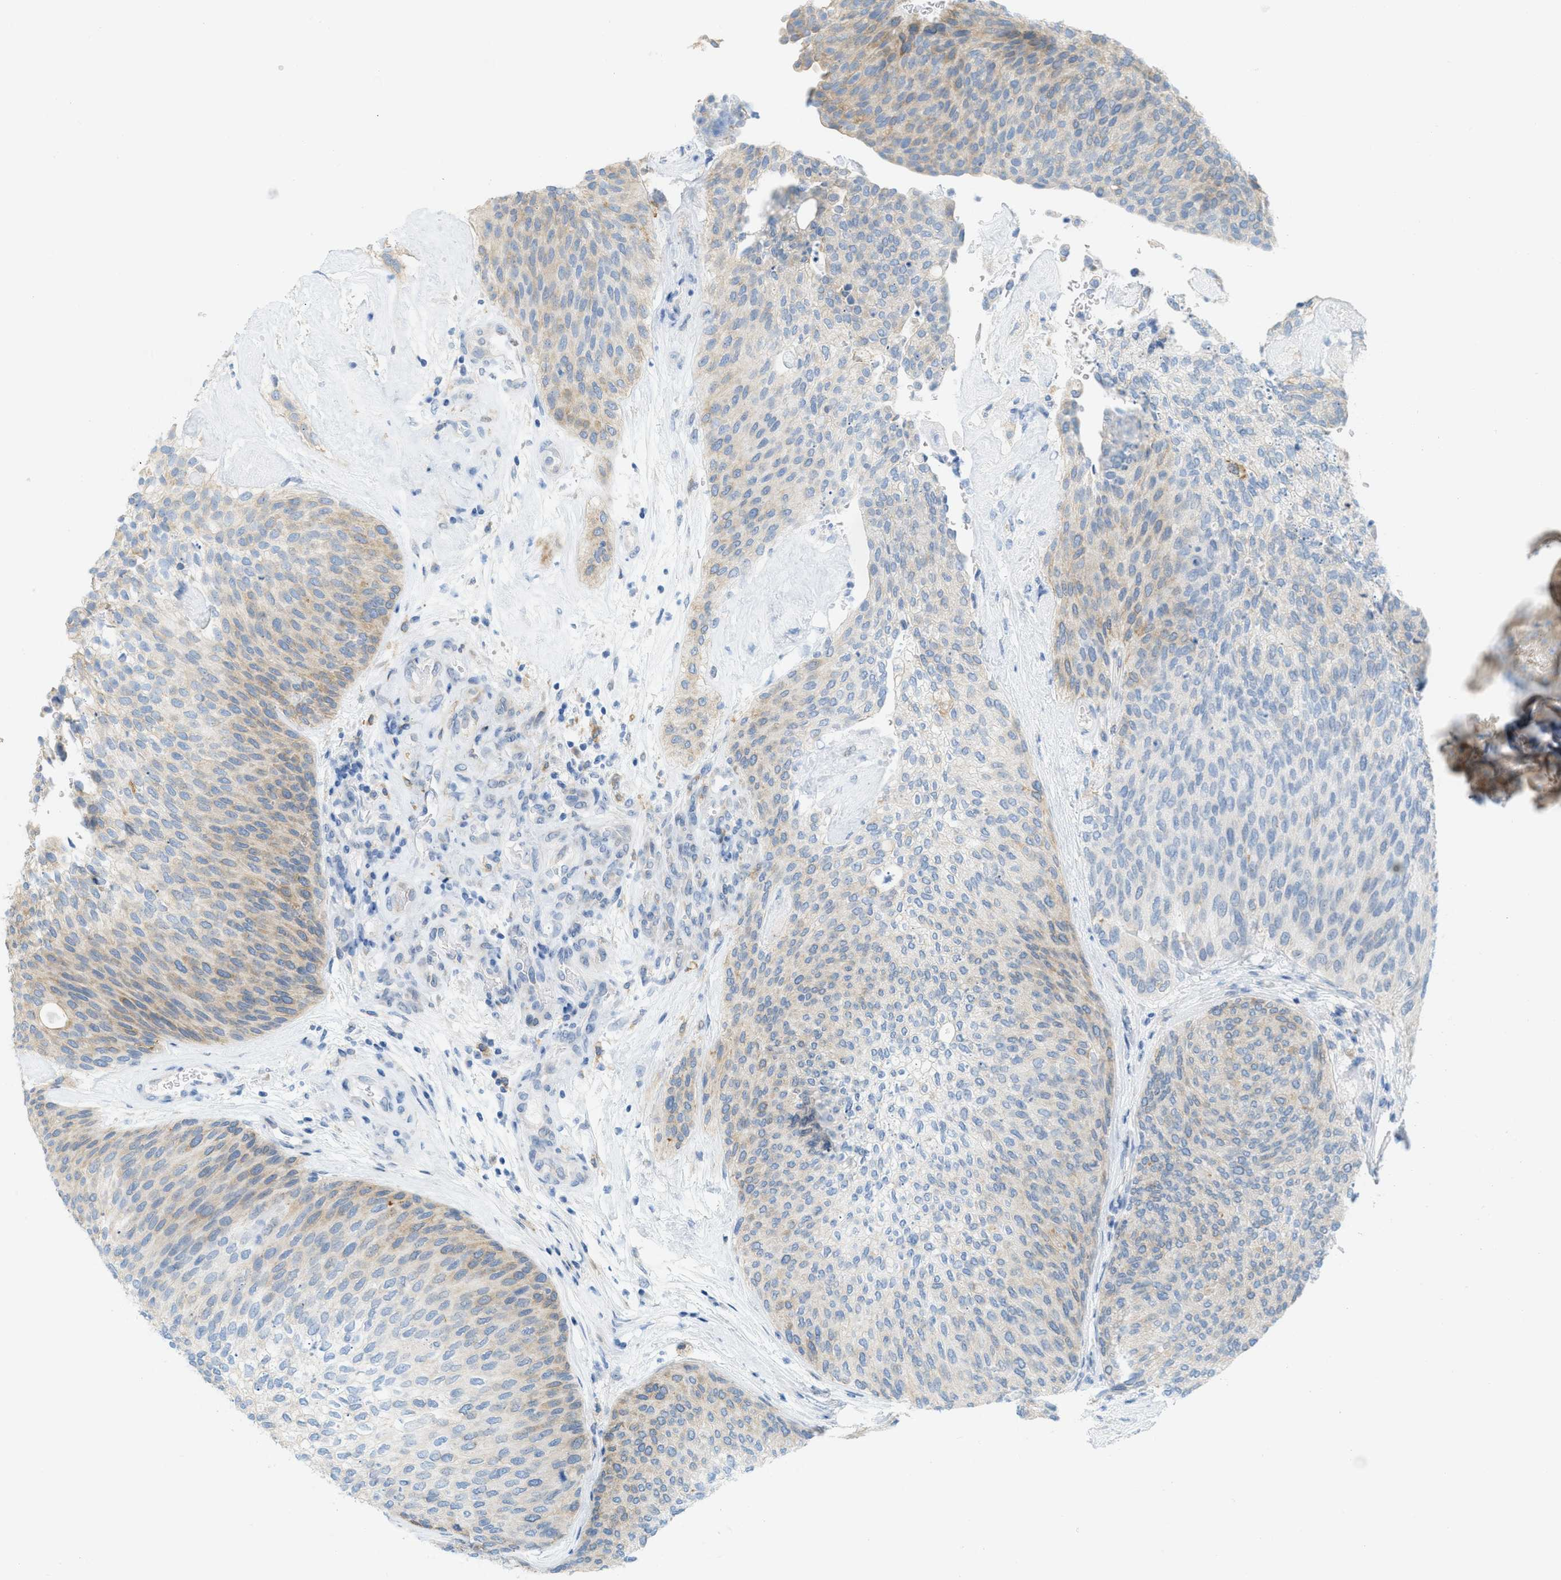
{"staining": {"intensity": "weak", "quantity": "25%-75%", "location": "cytoplasmic/membranous"}, "tissue": "urothelial cancer", "cell_type": "Tumor cells", "image_type": "cancer", "snomed": [{"axis": "morphology", "description": "Urothelial carcinoma, Low grade"}, {"axis": "topography", "description": "Urinary bladder"}], "caption": "About 25%-75% of tumor cells in human urothelial cancer reveal weak cytoplasmic/membranous protein positivity as visualized by brown immunohistochemical staining.", "gene": "TEX264", "patient": {"sex": "female", "age": 79}}